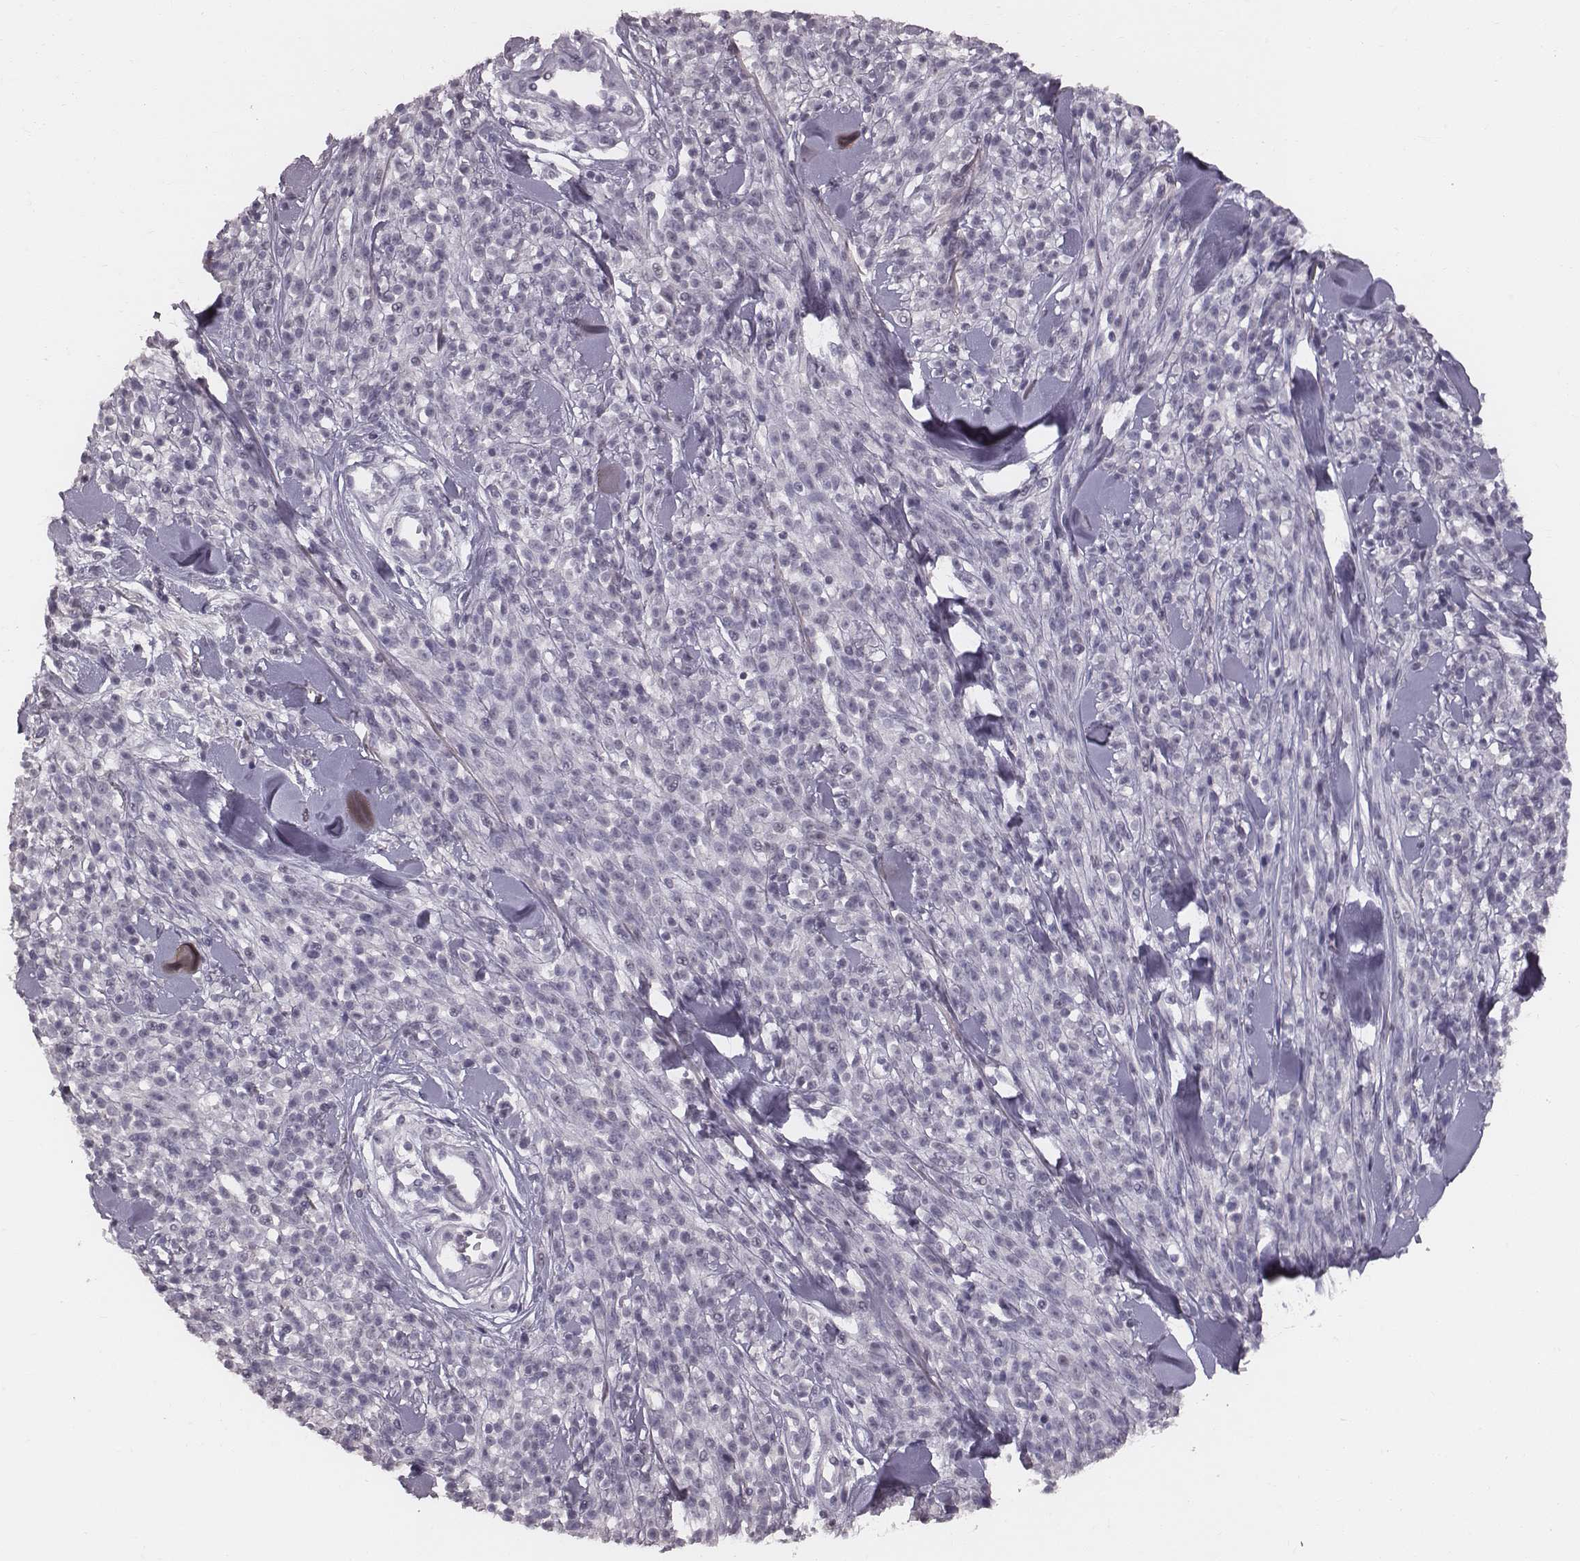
{"staining": {"intensity": "negative", "quantity": "none", "location": "none"}, "tissue": "melanoma", "cell_type": "Tumor cells", "image_type": "cancer", "snomed": [{"axis": "morphology", "description": "Malignant melanoma, NOS"}, {"axis": "topography", "description": "Skin"}, {"axis": "topography", "description": "Skin of trunk"}], "caption": "The IHC histopathology image has no significant expression in tumor cells of melanoma tissue.", "gene": "CFTR", "patient": {"sex": "male", "age": 74}}